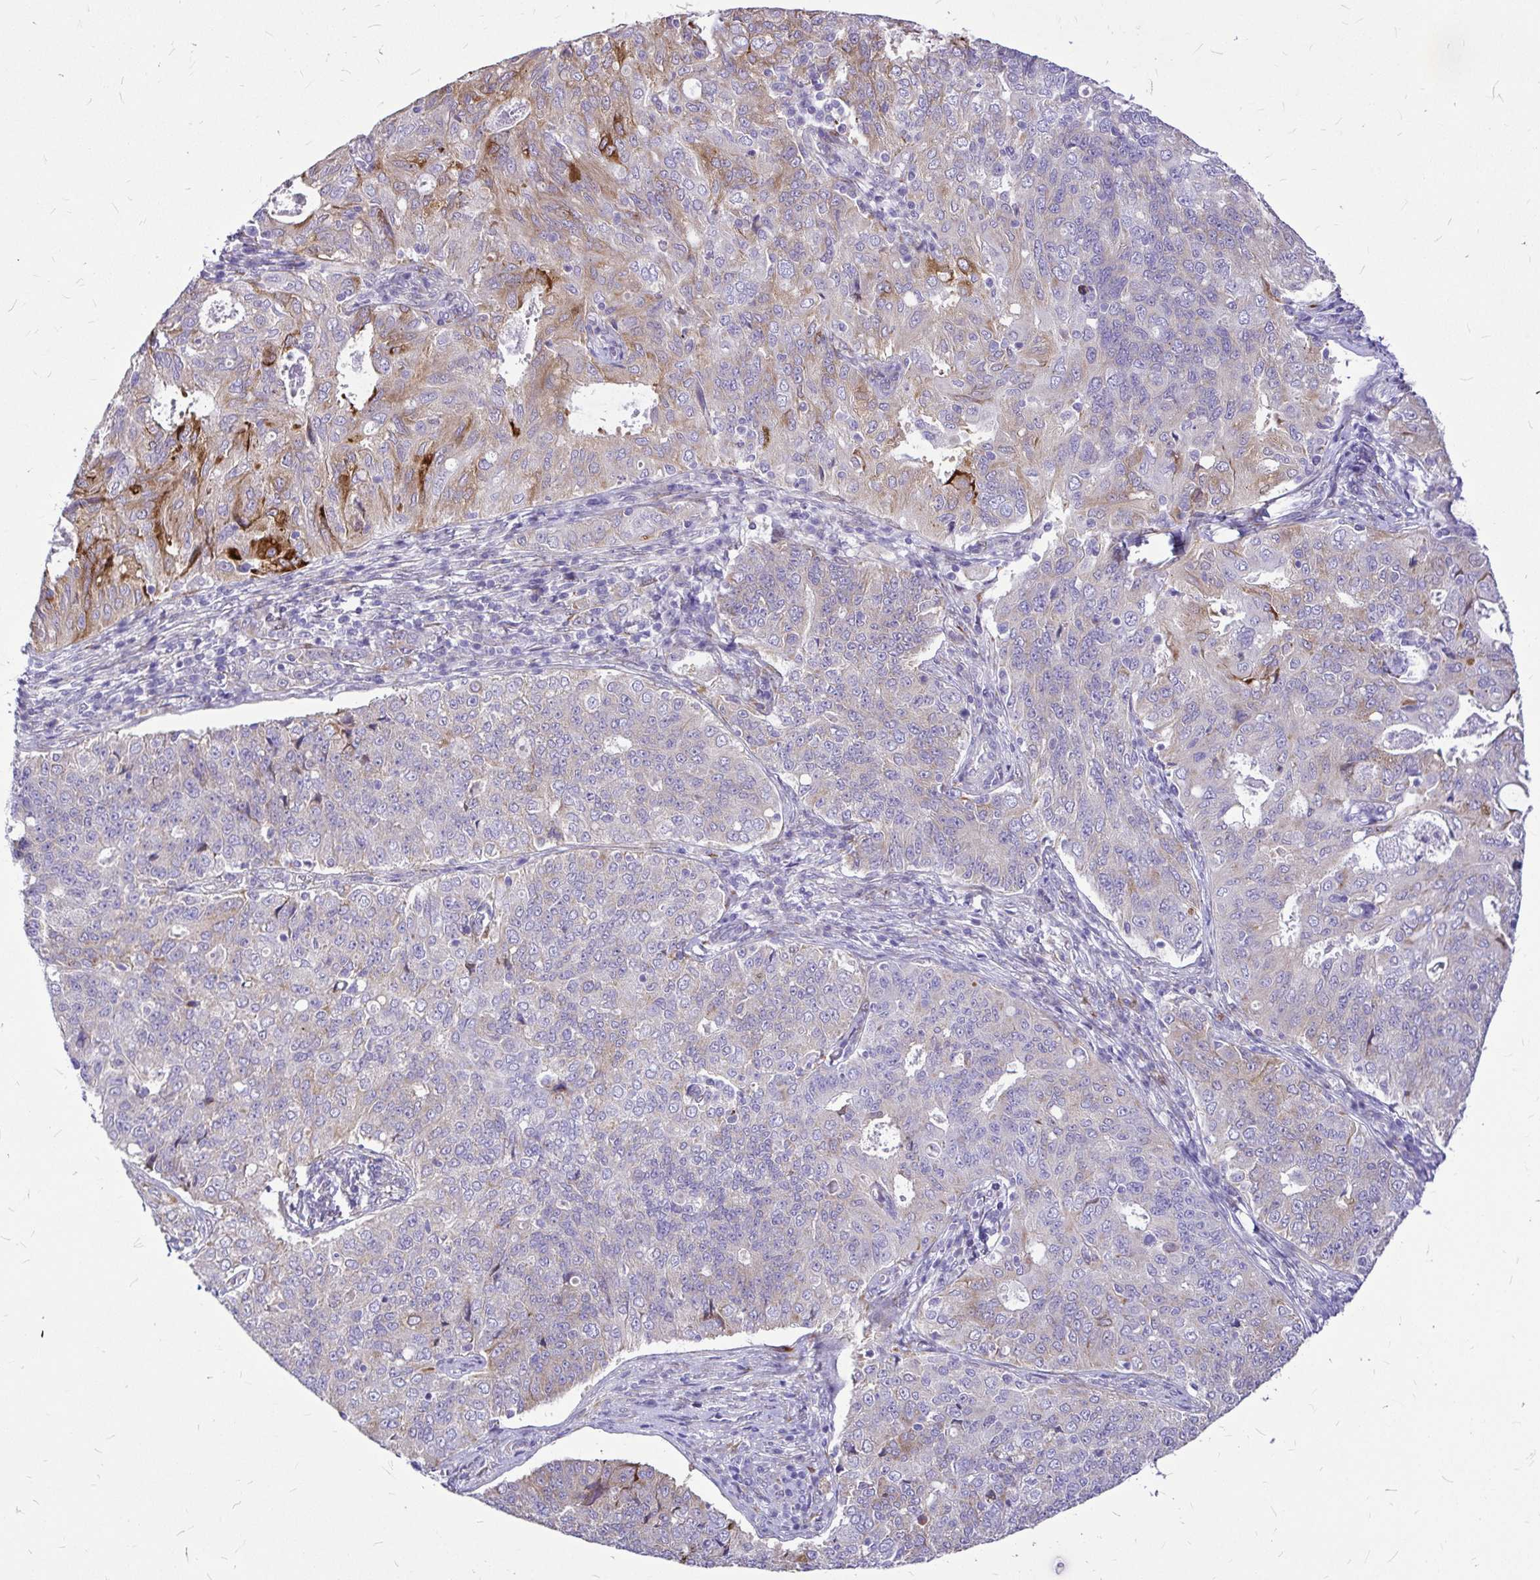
{"staining": {"intensity": "moderate", "quantity": "<25%", "location": "cytoplasmic/membranous"}, "tissue": "endometrial cancer", "cell_type": "Tumor cells", "image_type": "cancer", "snomed": [{"axis": "morphology", "description": "Adenocarcinoma, NOS"}, {"axis": "topography", "description": "Endometrium"}], "caption": "Immunohistochemical staining of endometrial cancer demonstrates low levels of moderate cytoplasmic/membranous protein expression in approximately <25% of tumor cells.", "gene": "GABBR2", "patient": {"sex": "female", "age": 43}}